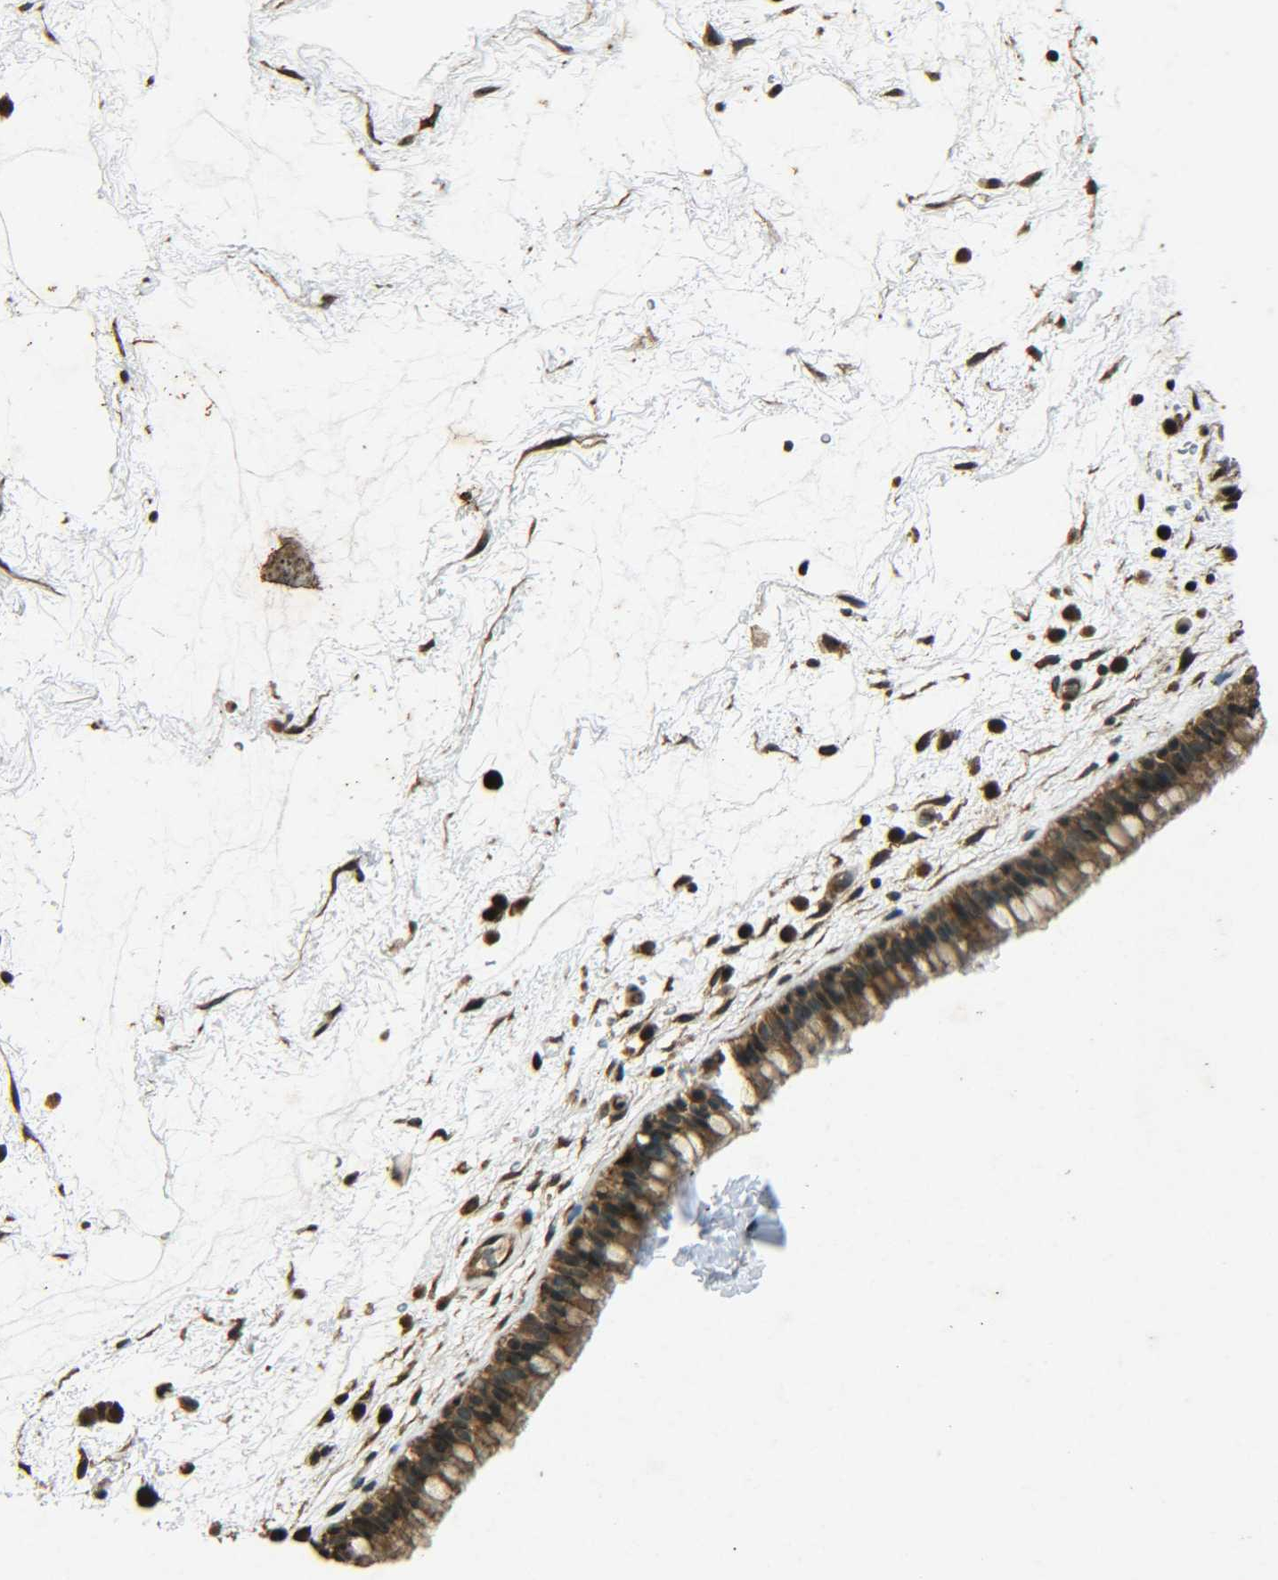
{"staining": {"intensity": "strong", "quantity": ">75%", "location": "cytoplasmic/membranous"}, "tissue": "nasopharynx", "cell_type": "Respiratory epithelial cells", "image_type": "normal", "snomed": [{"axis": "morphology", "description": "Normal tissue, NOS"}, {"axis": "morphology", "description": "Inflammation, NOS"}, {"axis": "topography", "description": "Nasopharynx"}], "caption": "Protein positivity by IHC displays strong cytoplasmic/membranous expression in approximately >75% of respiratory epithelial cells in benign nasopharynx.", "gene": "PLK2", "patient": {"sex": "male", "age": 48}}